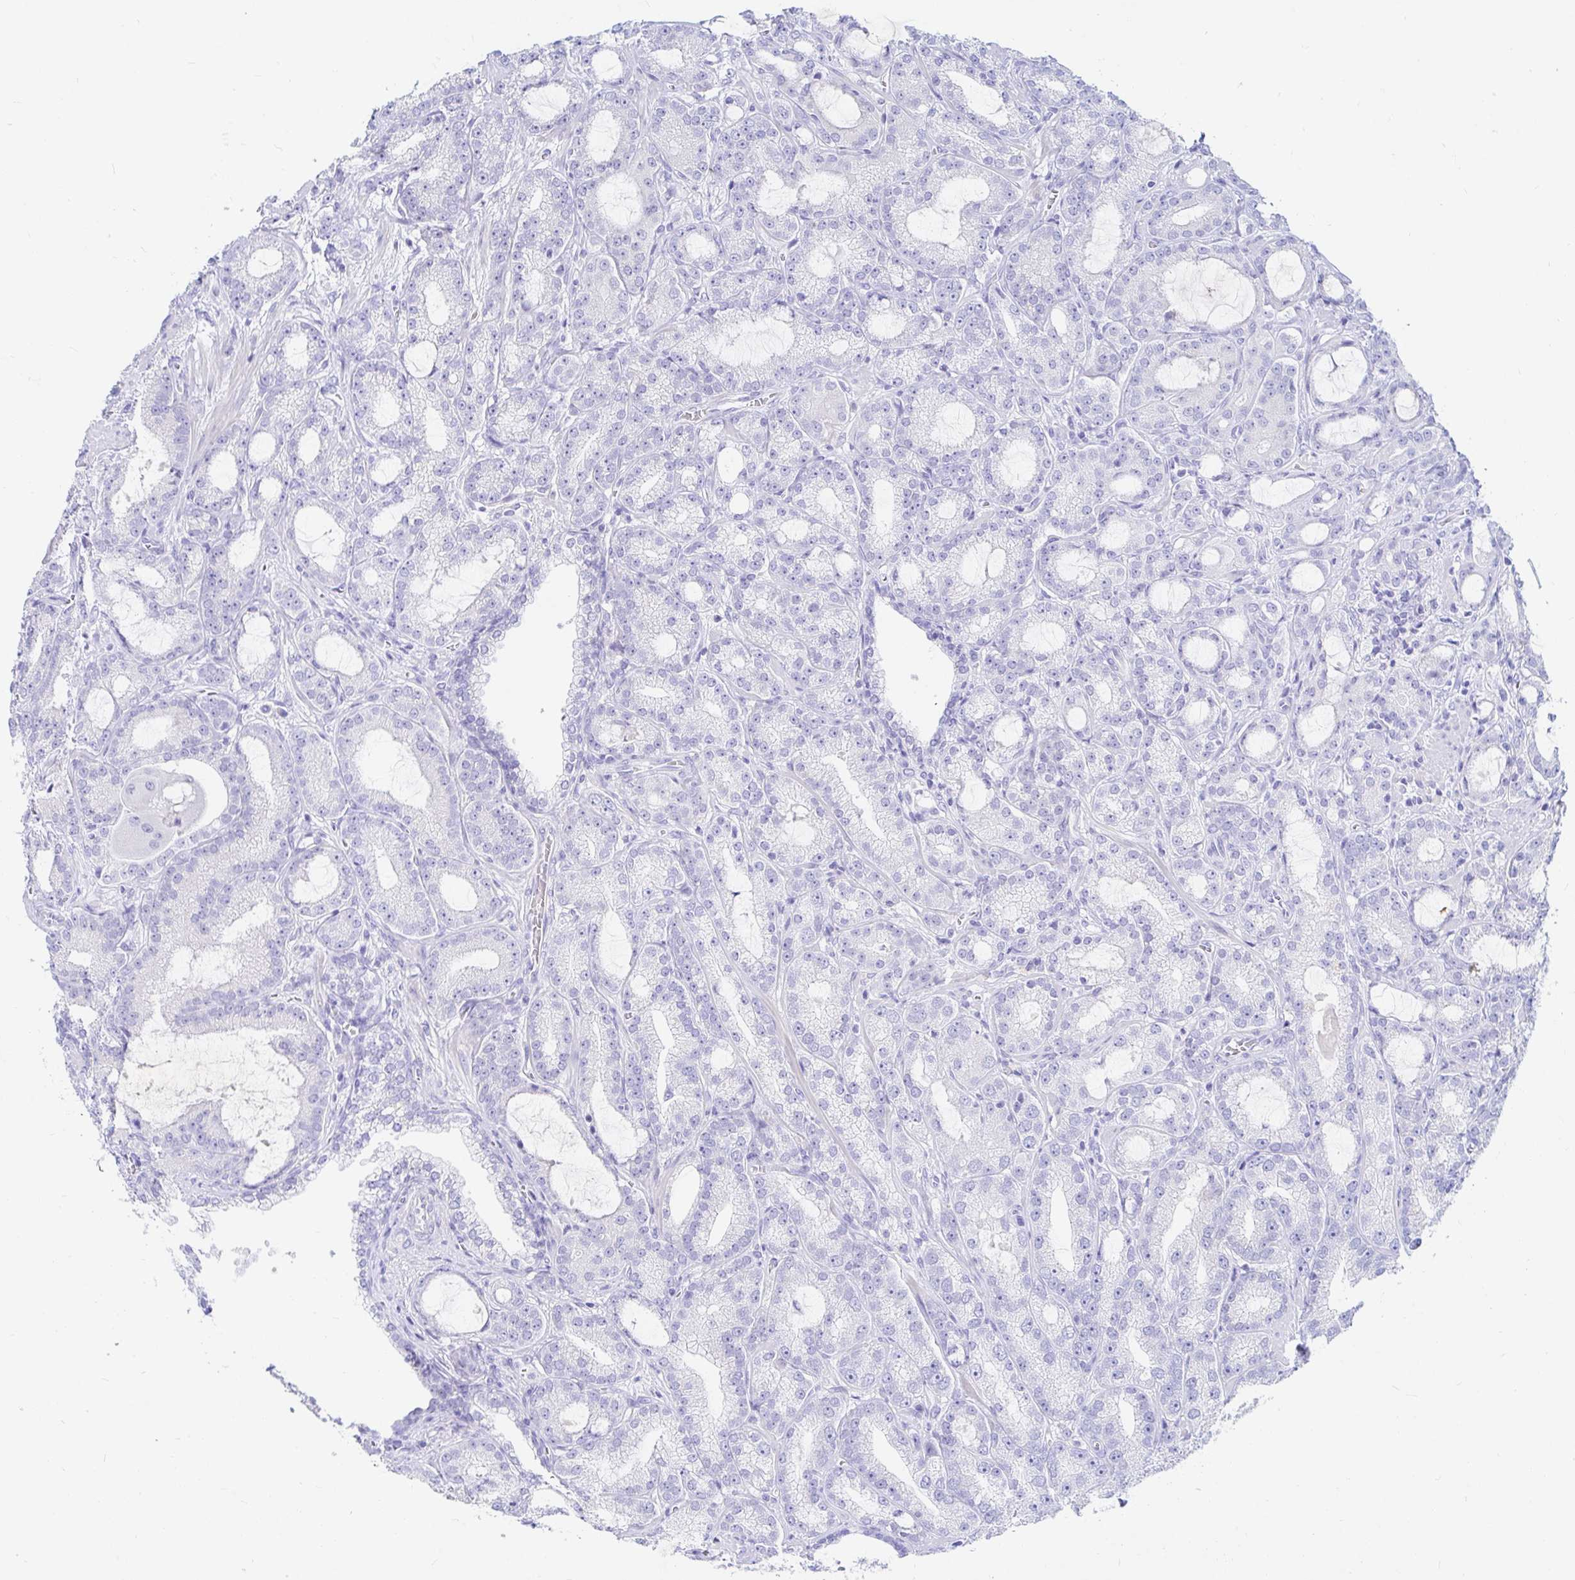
{"staining": {"intensity": "negative", "quantity": "none", "location": "none"}, "tissue": "prostate cancer", "cell_type": "Tumor cells", "image_type": "cancer", "snomed": [{"axis": "morphology", "description": "Adenocarcinoma, High grade"}, {"axis": "topography", "description": "Prostate"}], "caption": "DAB (3,3'-diaminobenzidine) immunohistochemical staining of human high-grade adenocarcinoma (prostate) displays no significant positivity in tumor cells.", "gene": "NR2E1", "patient": {"sex": "male", "age": 65}}